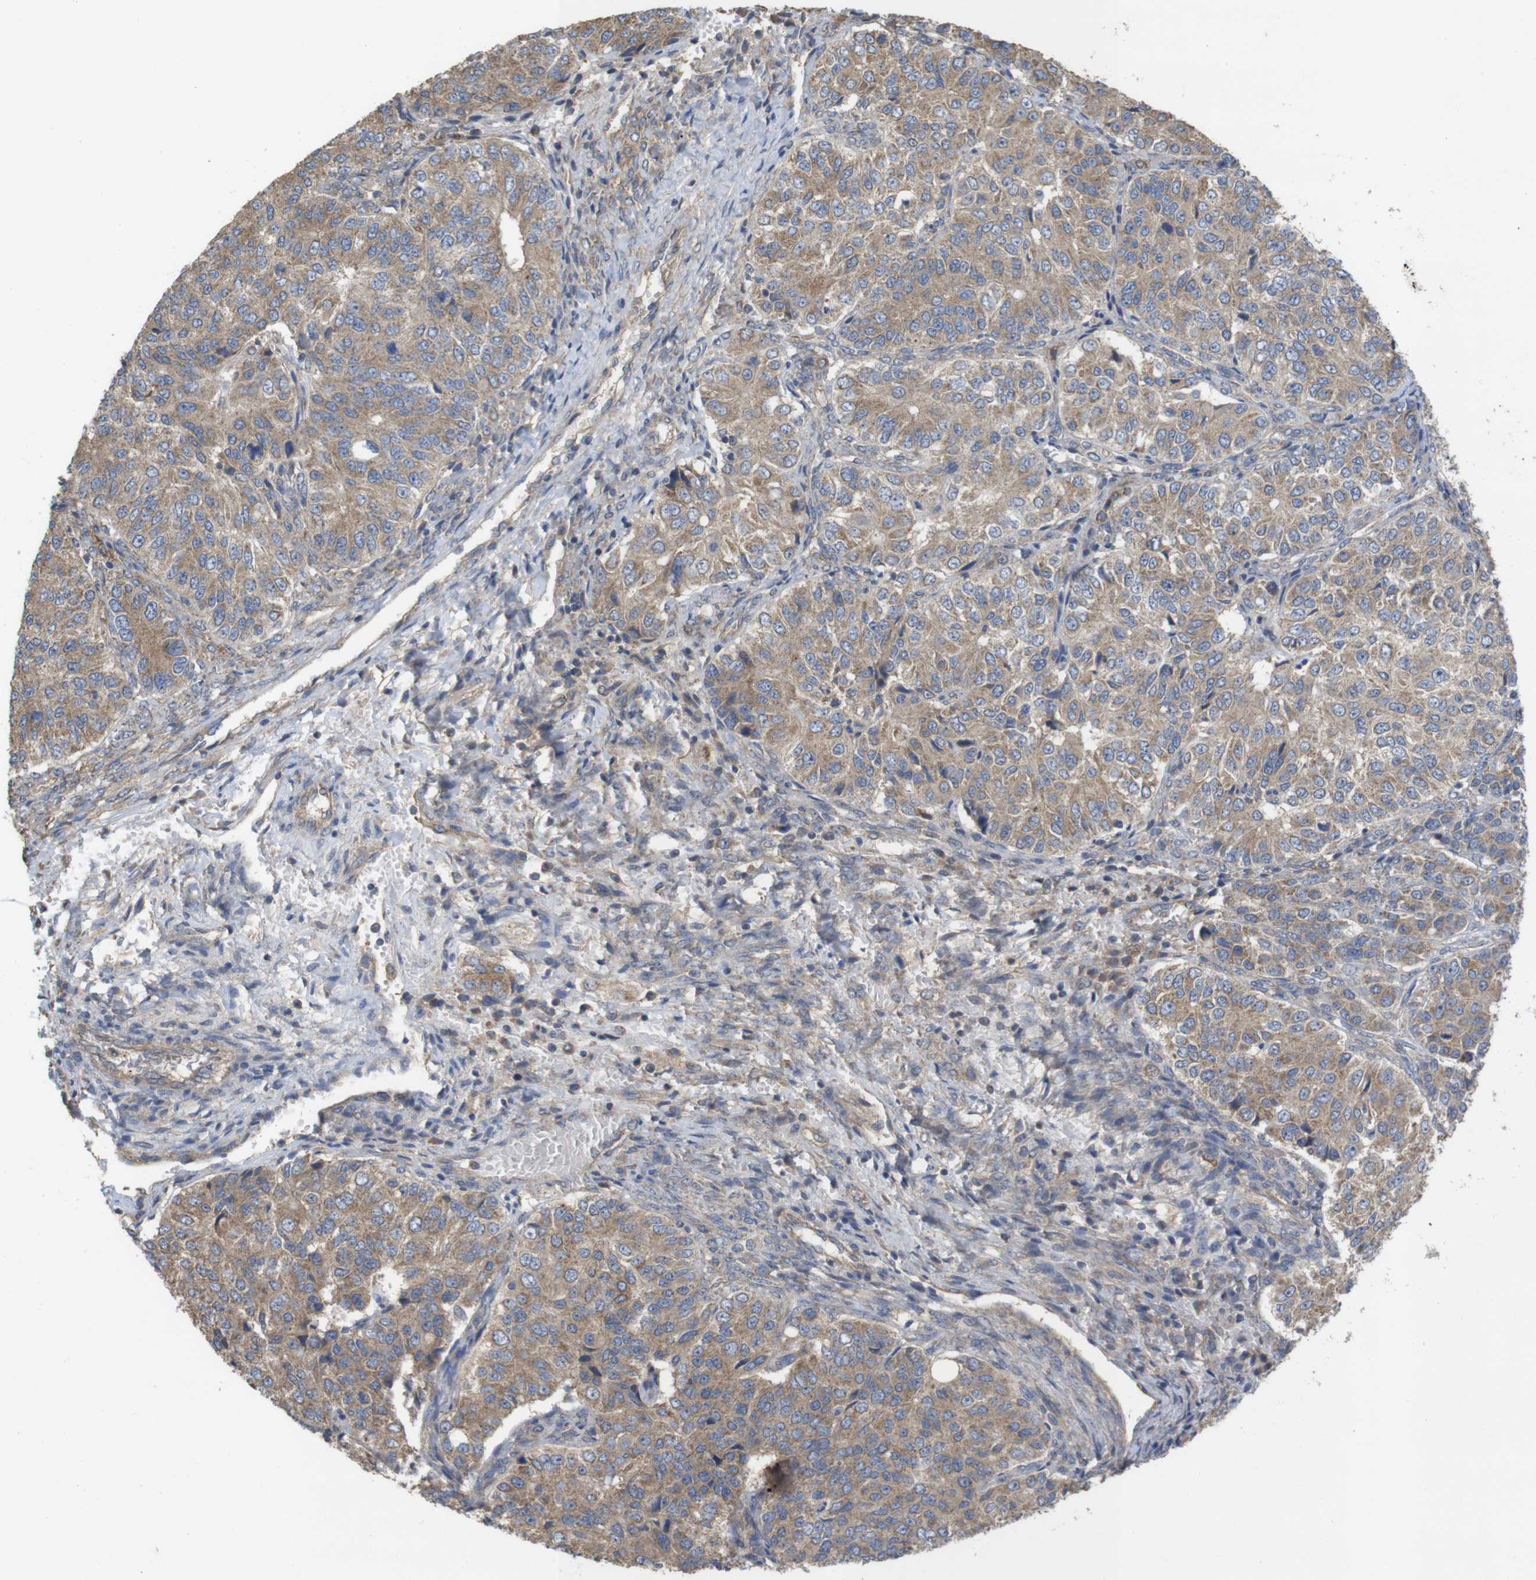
{"staining": {"intensity": "weak", "quantity": ">75%", "location": "cytoplasmic/membranous"}, "tissue": "ovarian cancer", "cell_type": "Tumor cells", "image_type": "cancer", "snomed": [{"axis": "morphology", "description": "Carcinoma, endometroid"}, {"axis": "topography", "description": "Ovary"}], "caption": "Ovarian cancer (endometroid carcinoma) was stained to show a protein in brown. There is low levels of weak cytoplasmic/membranous positivity in approximately >75% of tumor cells.", "gene": "KCNS3", "patient": {"sex": "female", "age": 51}}